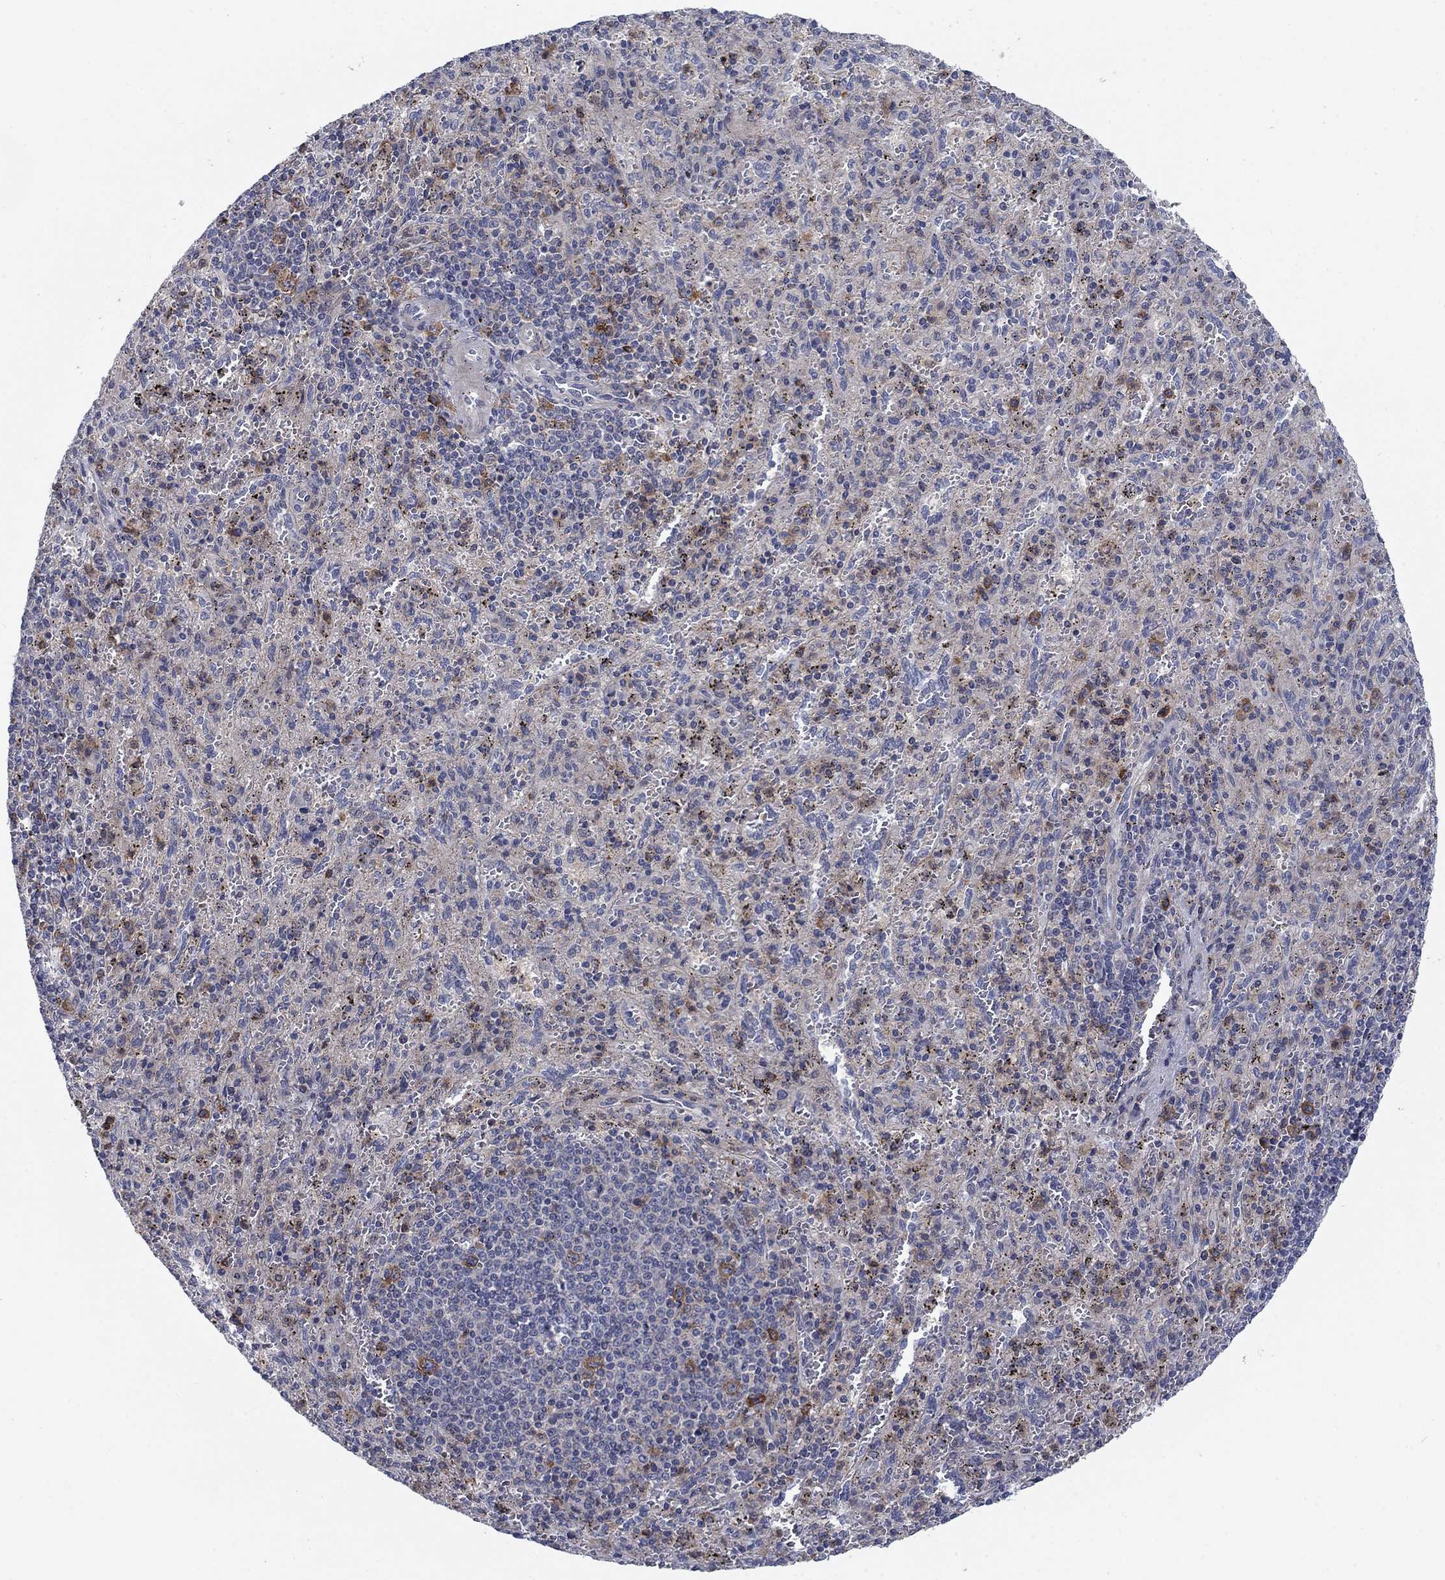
{"staining": {"intensity": "moderate", "quantity": "<25%", "location": "cytoplasmic/membranous"}, "tissue": "spleen", "cell_type": "Cells in red pulp", "image_type": "normal", "snomed": [{"axis": "morphology", "description": "Normal tissue, NOS"}, {"axis": "topography", "description": "Spleen"}], "caption": "DAB (3,3'-diaminobenzidine) immunohistochemical staining of unremarkable human spleen displays moderate cytoplasmic/membranous protein expression in about <25% of cells in red pulp.", "gene": "KIF15", "patient": {"sex": "male", "age": 57}}